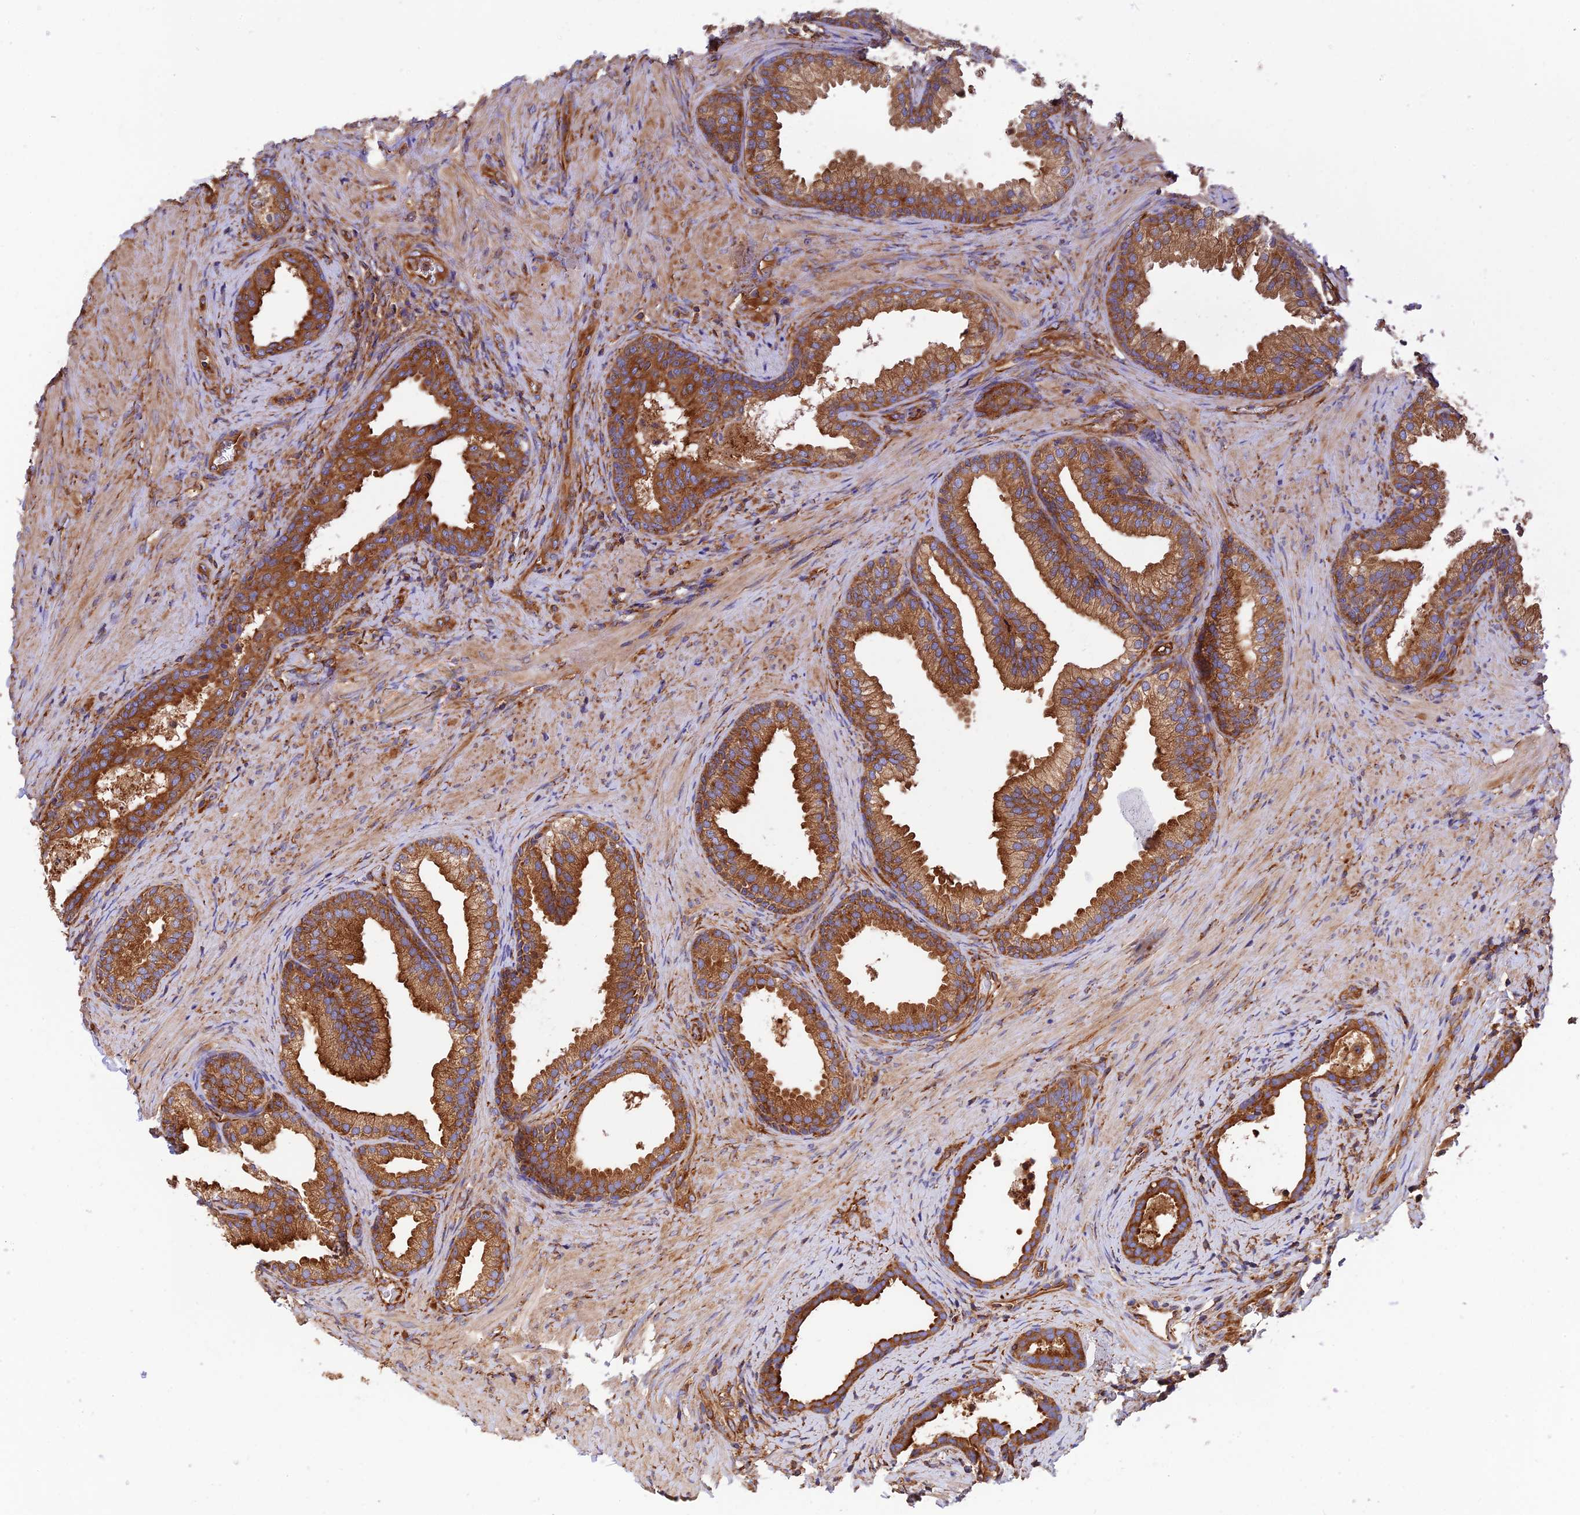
{"staining": {"intensity": "strong", "quantity": ">75%", "location": "cytoplasmic/membranous"}, "tissue": "prostate", "cell_type": "Glandular cells", "image_type": "normal", "snomed": [{"axis": "morphology", "description": "Normal tissue, NOS"}, {"axis": "topography", "description": "Prostate"}], "caption": "A high amount of strong cytoplasmic/membranous staining is appreciated in about >75% of glandular cells in unremarkable prostate. The staining was performed using DAB (3,3'-diaminobenzidine) to visualize the protein expression in brown, while the nuclei were stained in blue with hematoxylin (Magnification: 20x).", "gene": "DCTN2", "patient": {"sex": "male", "age": 76}}